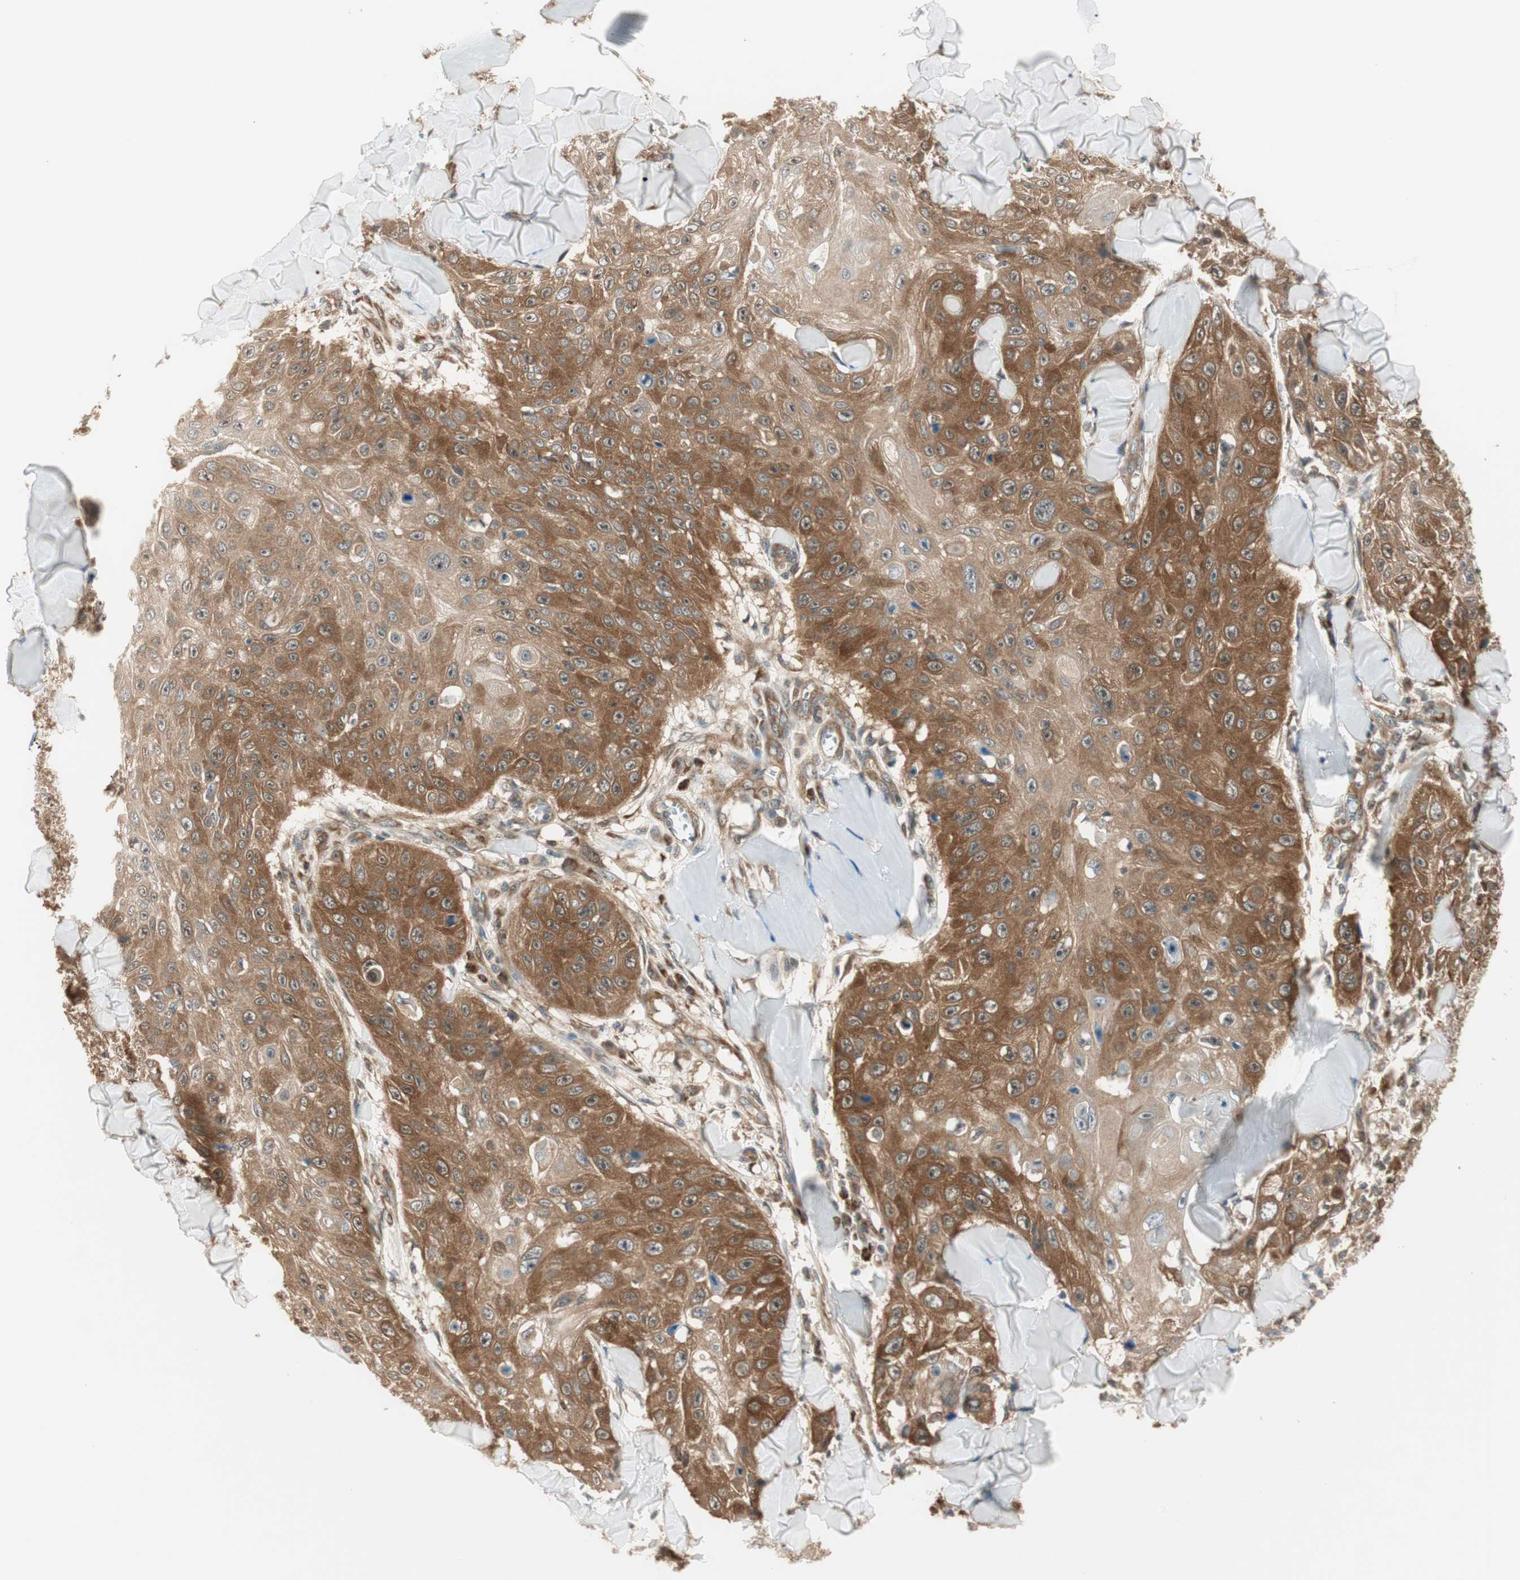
{"staining": {"intensity": "moderate", "quantity": "25%-75%", "location": "cytoplasmic/membranous"}, "tissue": "skin cancer", "cell_type": "Tumor cells", "image_type": "cancer", "snomed": [{"axis": "morphology", "description": "Squamous cell carcinoma, NOS"}, {"axis": "topography", "description": "Skin"}], "caption": "Human skin squamous cell carcinoma stained for a protein (brown) demonstrates moderate cytoplasmic/membranous positive staining in about 25%-75% of tumor cells.", "gene": "IPO5", "patient": {"sex": "male", "age": 86}}